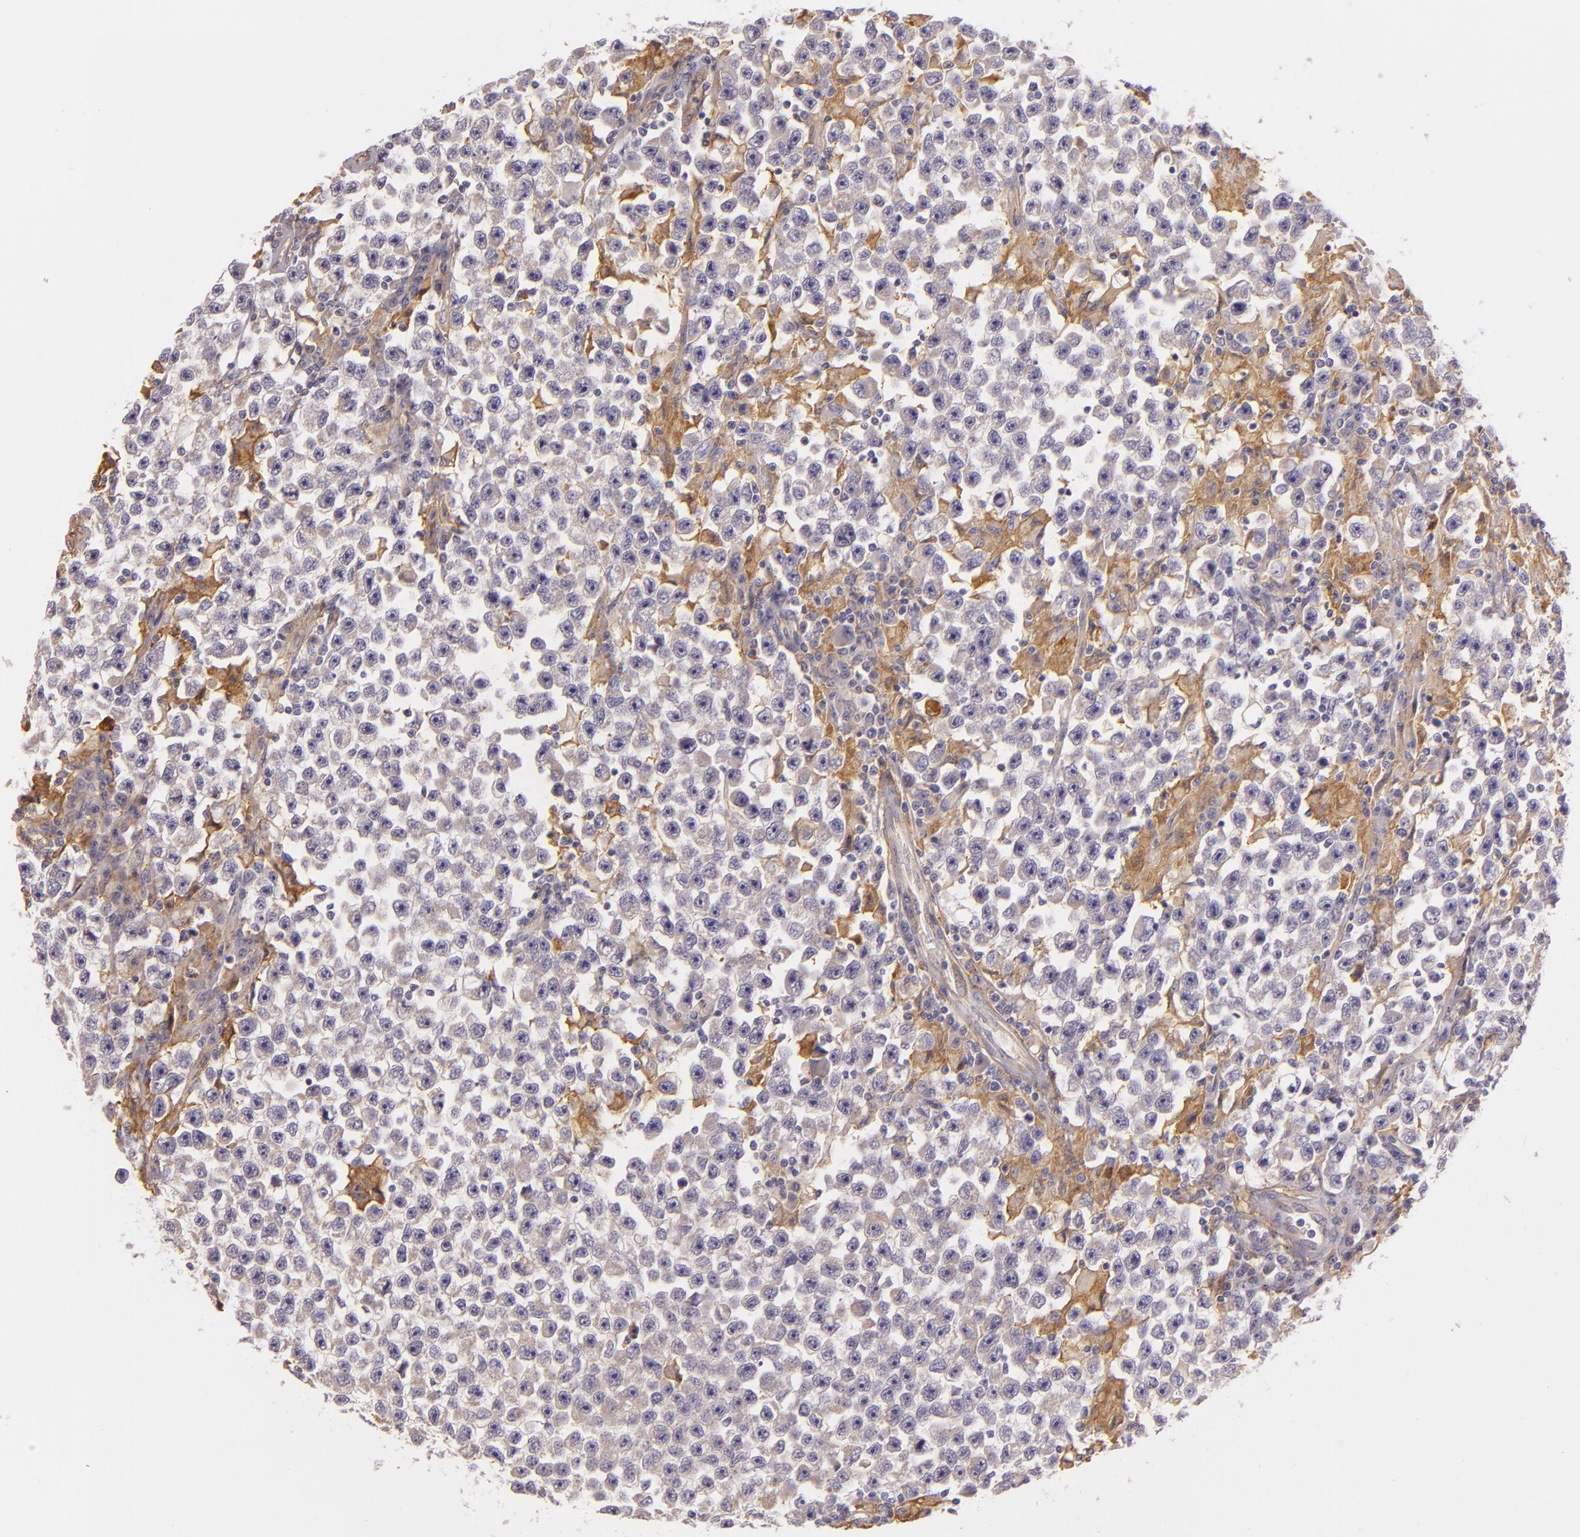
{"staining": {"intensity": "negative", "quantity": "none", "location": "none"}, "tissue": "testis cancer", "cell_type": "Tumor cells", "image_type": "cancer", "snomed": [{"axis": "morphology", "description": "Seminoma, NOS"}, {"axis": "topography", "description": "Testis"}], "caption": "Testis cancer (seminoma) was stained to show a protein in brown. There is no significant positivity in tumor cells.", "gene": "CTSF", "patient": {"sex": "male", "age": 33}}